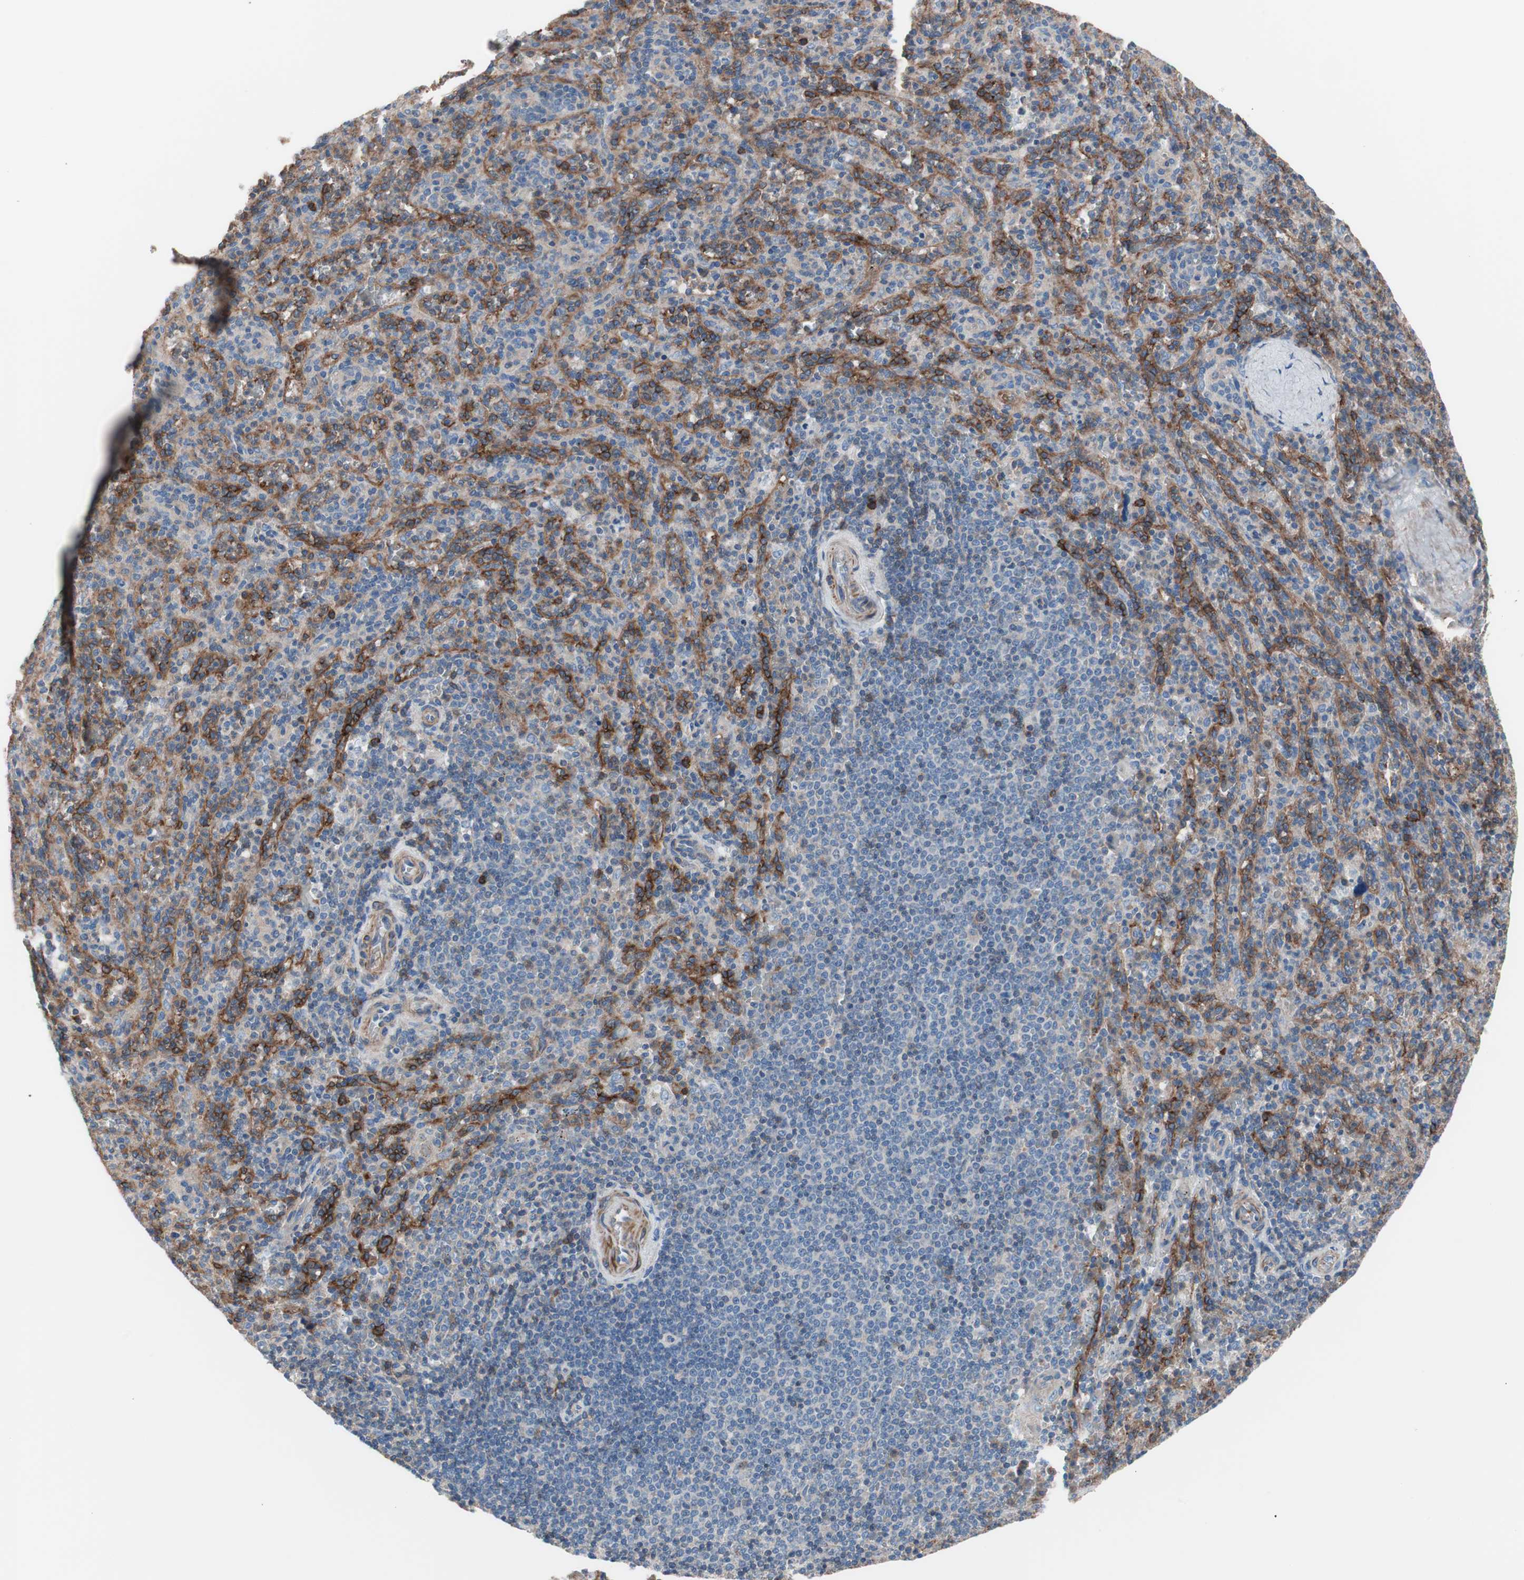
{"staining": {"intensity": "moderate", "quantity": "<25%", "location": "cytoplasmic/membranous"}, "tissue": "spleen", "cell_type": "Cells in red pulp", "image_type": "normal", "snomed": [{"axis": "morphology", "description": "Normal tissue, NOS"}, {"axis": "topography", "description": "Spleen"}], "caption": "Spleen was stained to show a protein in brown. There is low levels of moderate cytoplasmic/membranous positivity in approximately <25% of cells in red pulp. Ihc stains the protein in brown and the nuclei are stained blue.", "gene": "GPR160", "patient": {"sex": "male", "age": 36}}